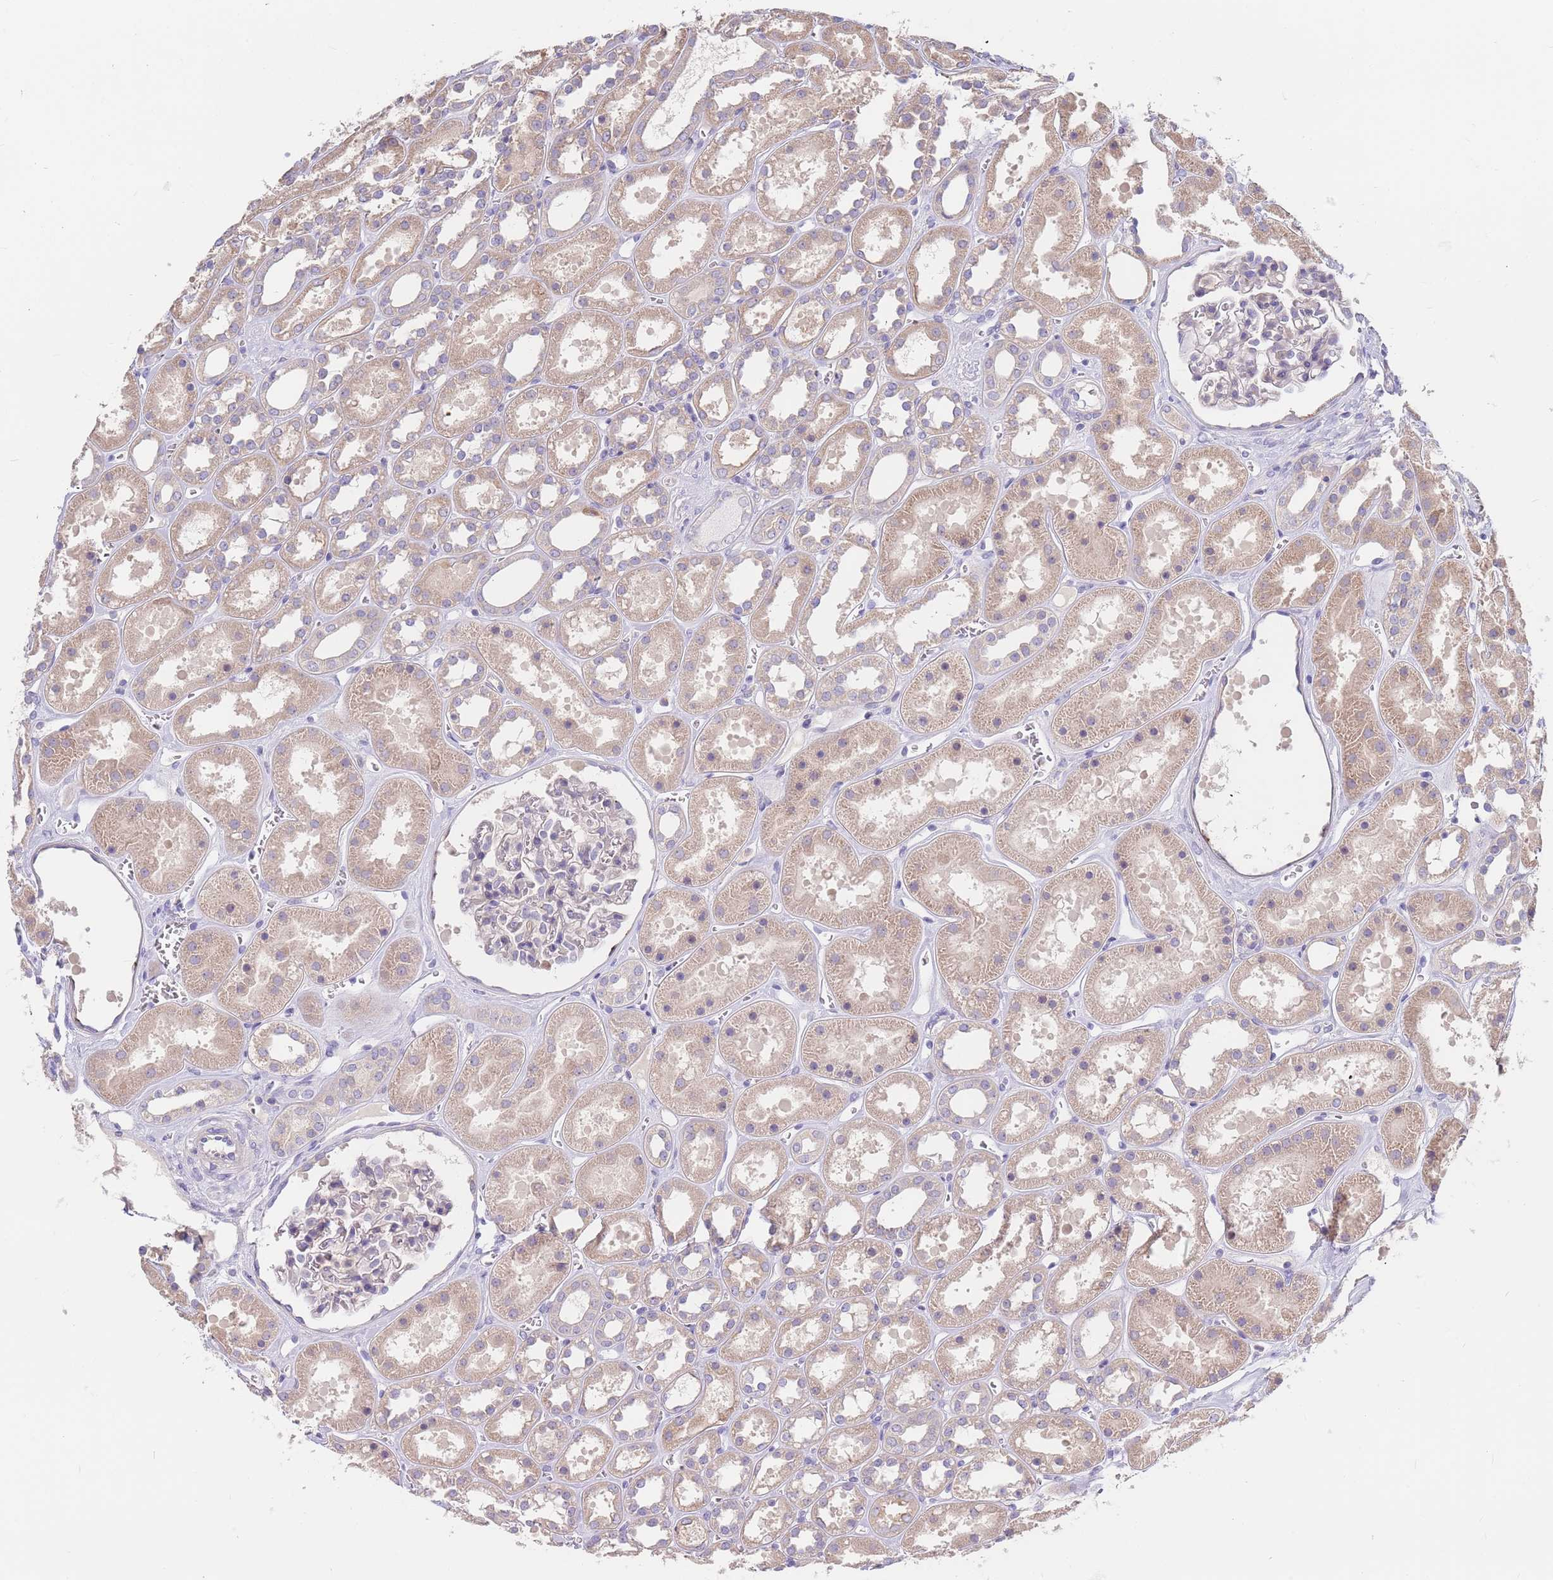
{"staining": {"intensity": "negative", "quantity": "none", "location": "none"}, "tissue": "kidney", "cell_type": "Cells in glomeruli", "image_type": "normal", "snomed": [{"axis": "morphology", "description": "Normal tissue, NOS"}, {"axis": "topography", "description": "Kidney"}], "caption": "Kidney stained for a protein using immunohistochemistry (IHC) demonstrates no staining cells in glomeruli.", "gene": "BORCS5", "patient": {"sex": "female", "age": 41}}